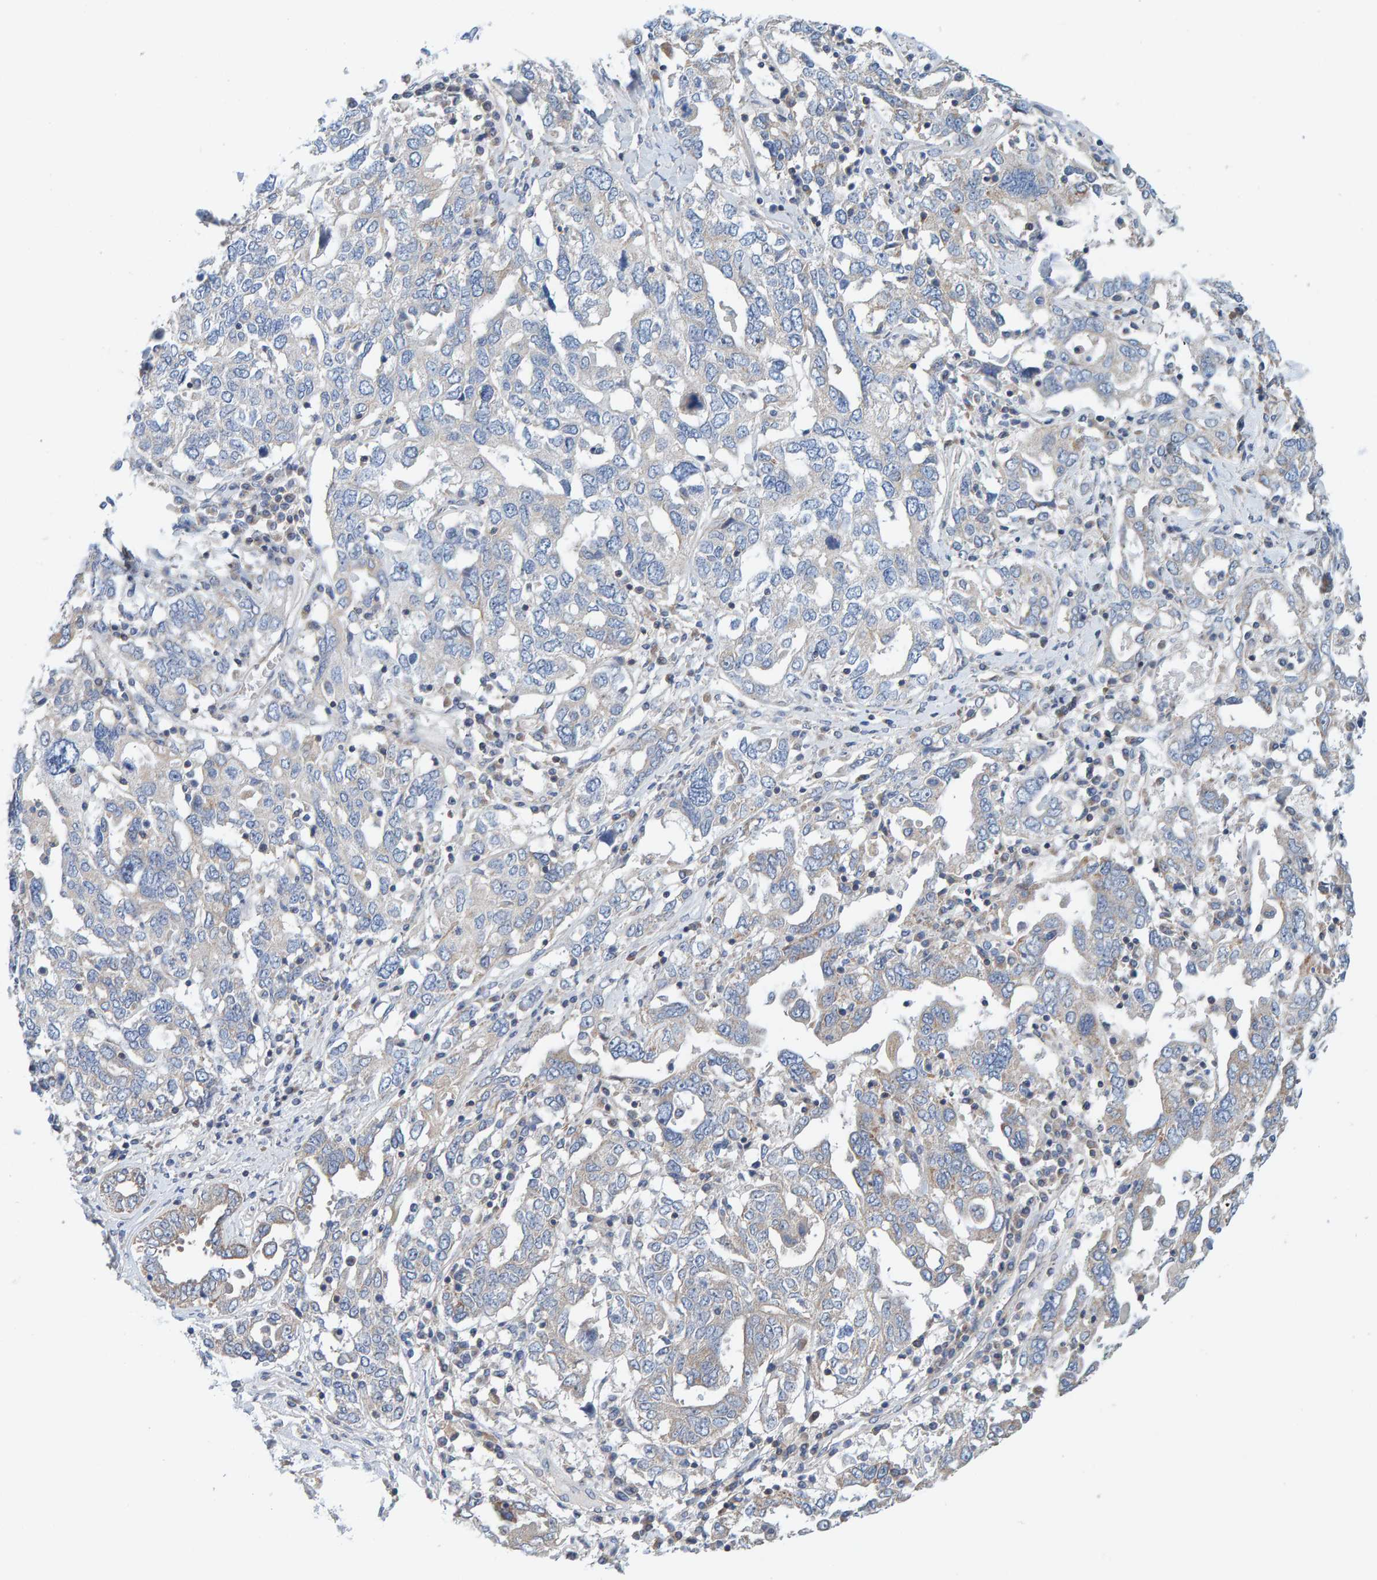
{"staining": {"intensity": "weak", "quantity": "<25%", "location": "cytoplasmic/membranous"}, "tissue": "ovarian cancer", "cell_type": "Tumor cells", "image_type": "cancer", "snomed": [{"axis": "morphology", "description": "Carcinoma, endometroid"}, {"axis": "topography", "description": "Ovary"}], "caption": "IHC micrograph of neoplastic tissue: endometroid carcinoma (ovarian) stained with DAB reveals no significant protein positivity in tumor cells.", "gene": "CCM2", "patient": {"sex": "female", "age": 62}}